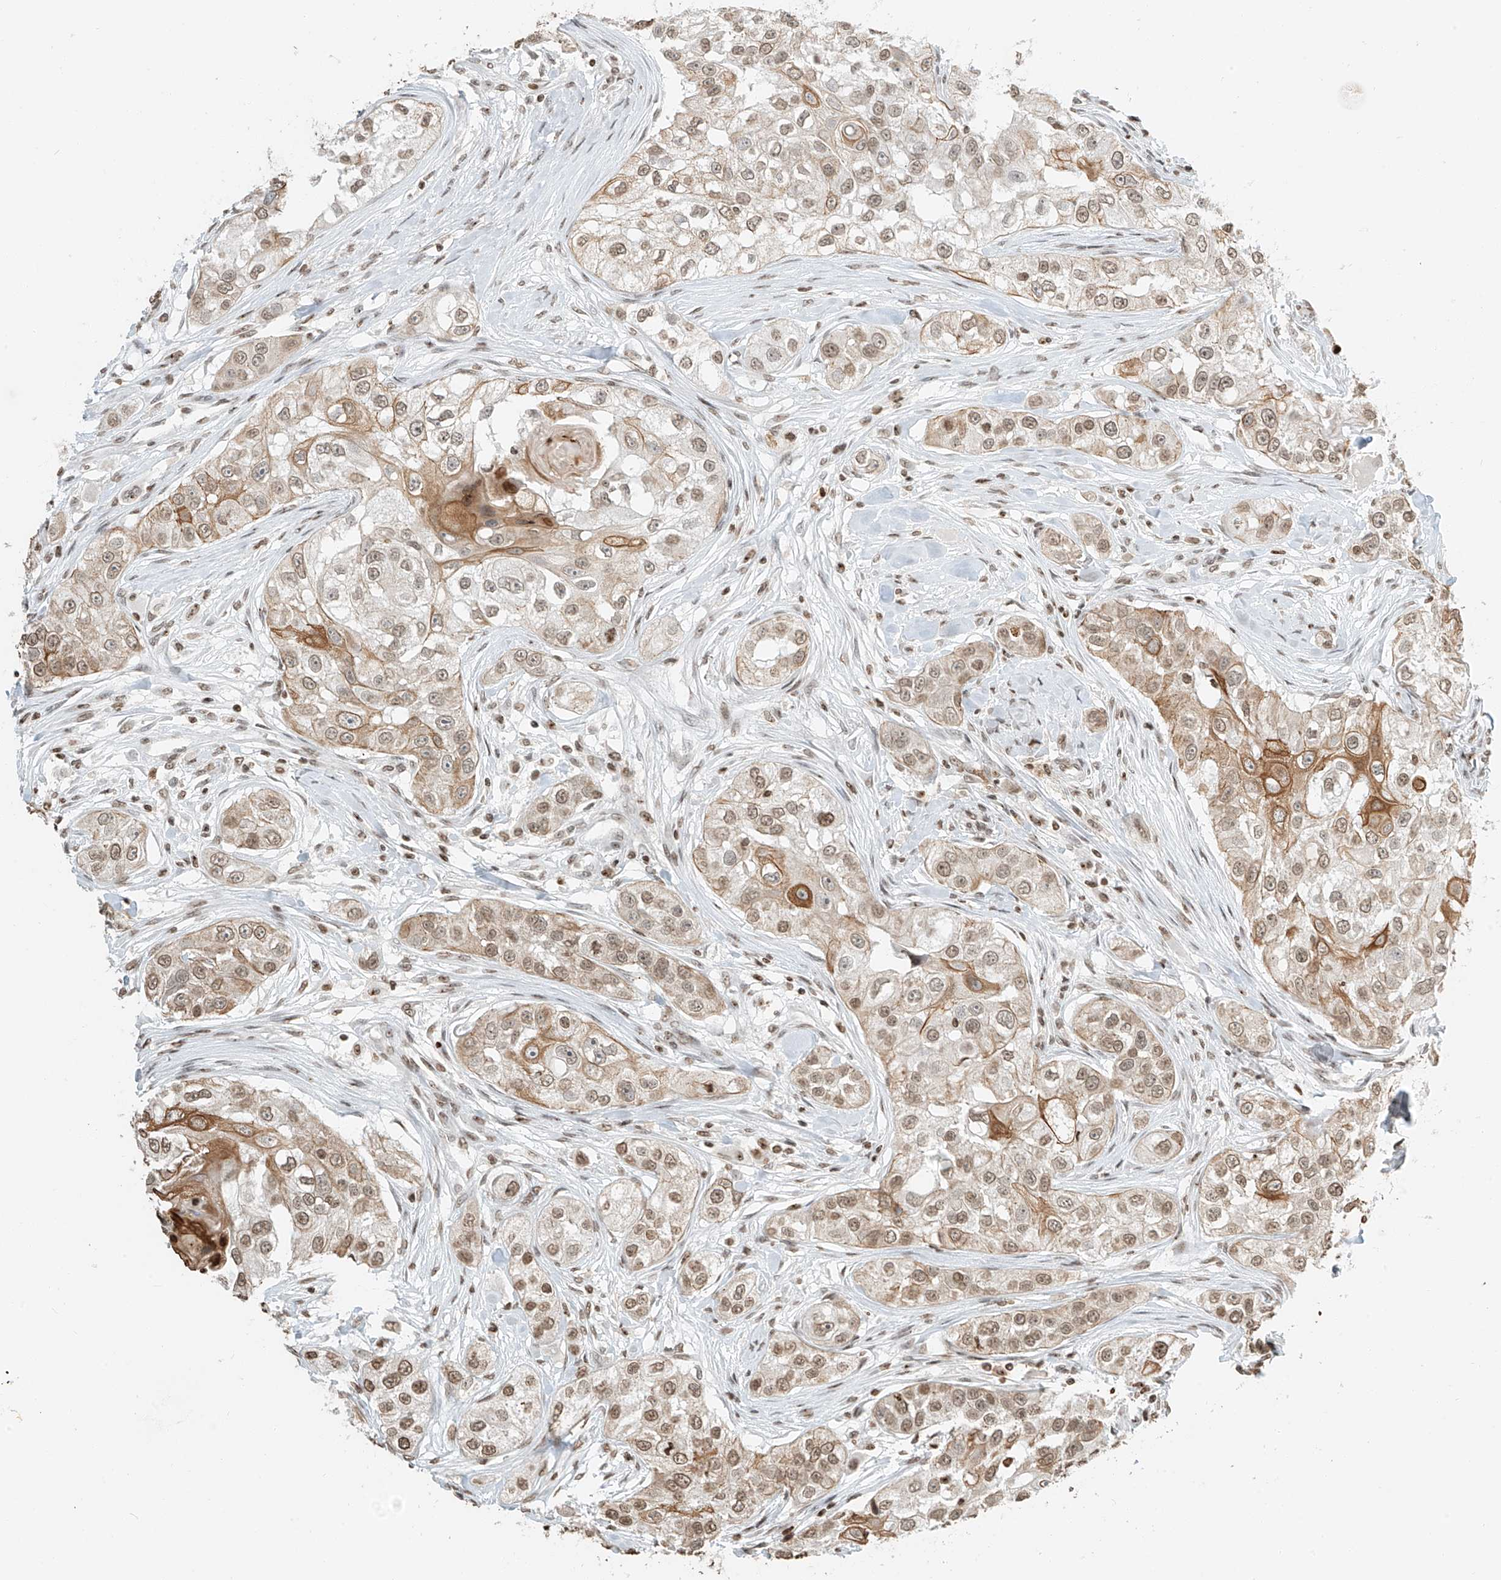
{"staining": {"intensity": "moderate", "quantity": ">75%", "location": "cytoplasmic/membranous,nuclear"}, "tissue": "head and neck cancer", "cell_type": "Tumor cells", "image_type": "cancer", "snomed": [{"axis": "morphology", "description": "Normal tissue, NOS"}, {"axis": "morphology", "description": "Squamous cell carcinoma, NOS"}, {"axis": "topography", "description": "Skeletal muscle"}, {"axis": "topography", "description": "Head-Neck"}], "caption": "Human head and neck cancer (squamous cell carcinoma) stained with a protein marker shows moderate staining in tumor cells.", "gene": "C17orf58", "patient": {"sex": "male", "age": 51}}